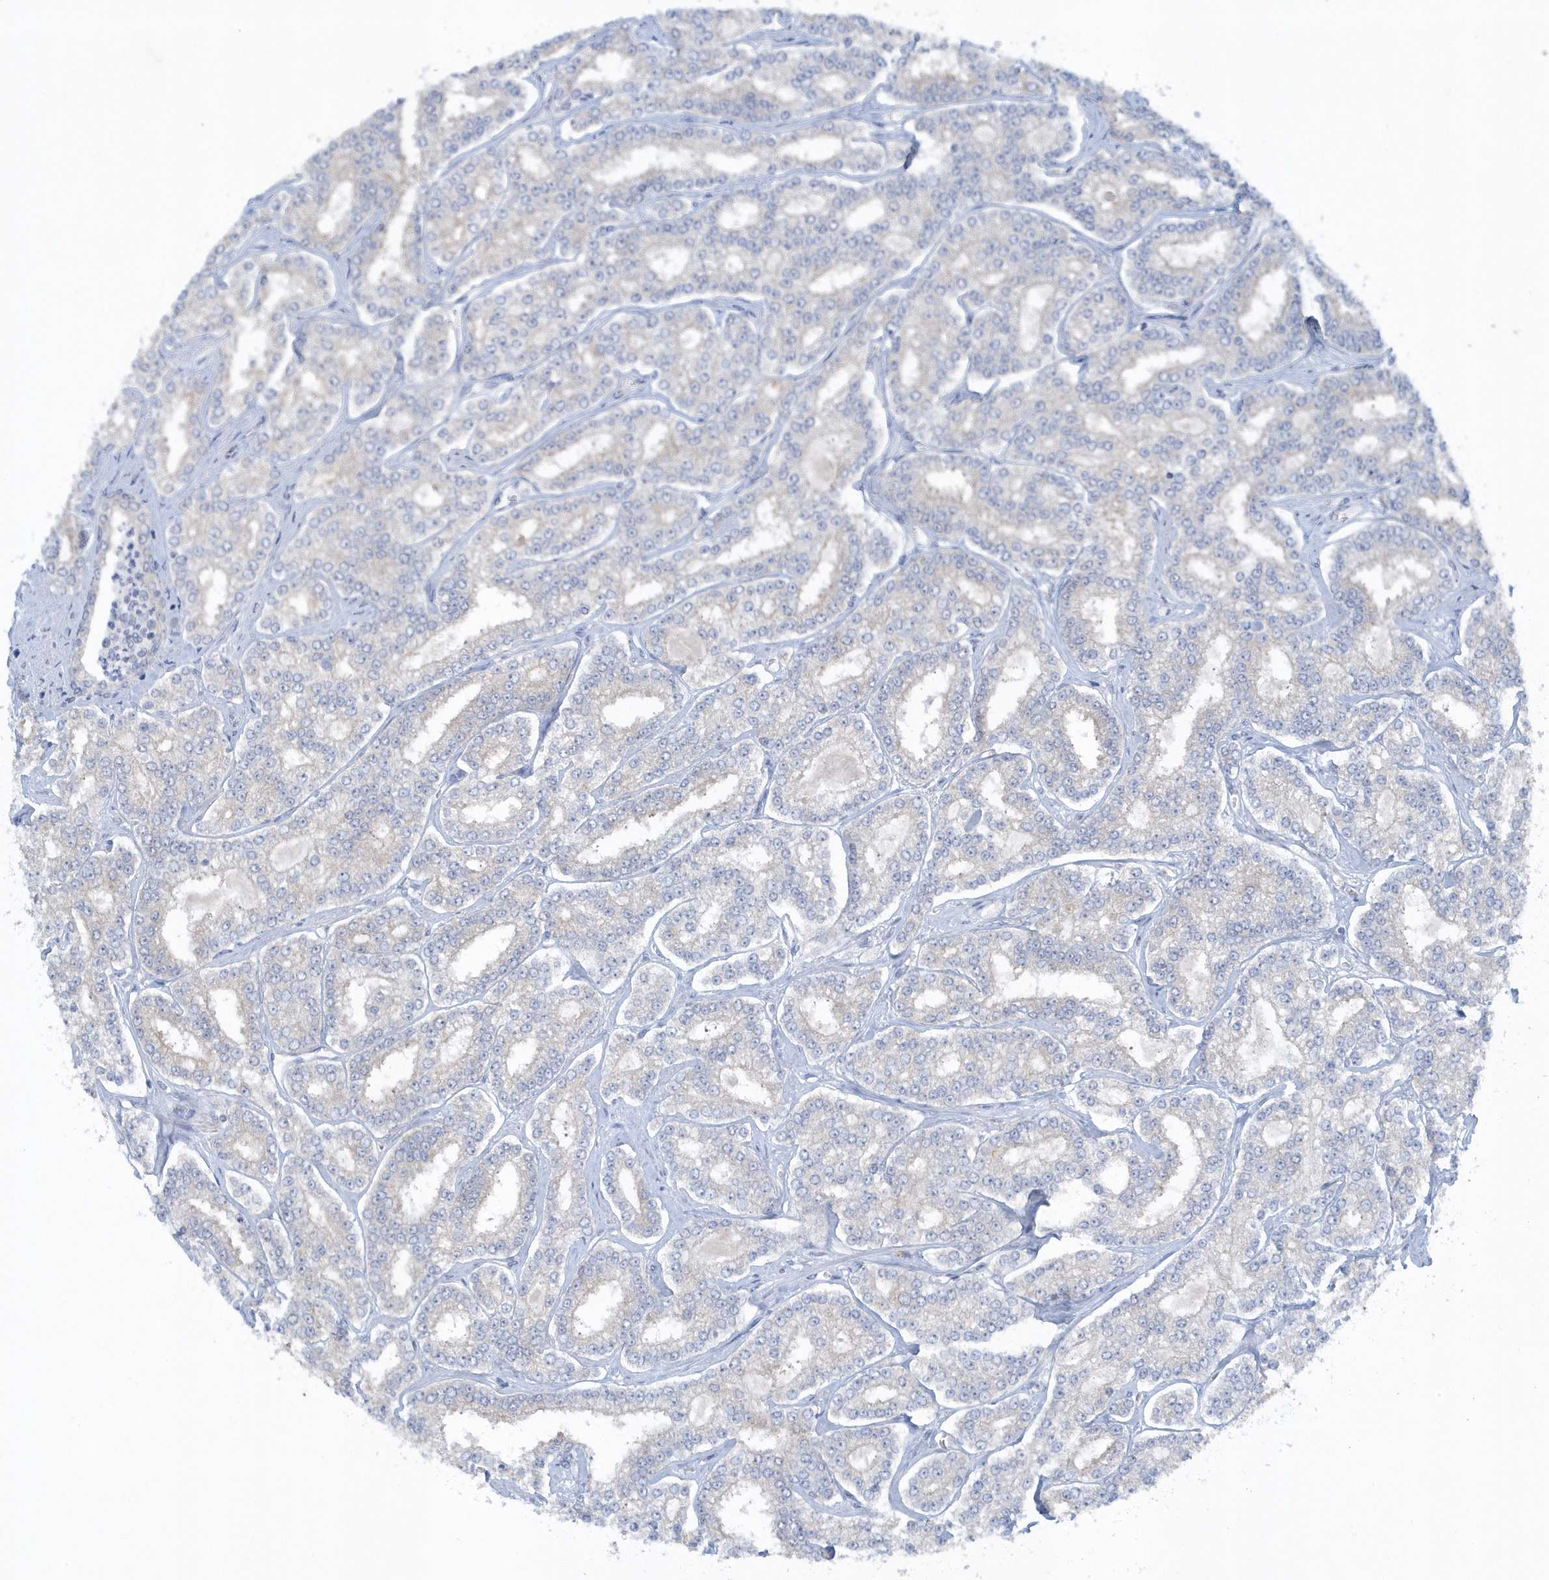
{"staining": {"intensity": "weak", "quantity": "<25%", "location": "cytoplasmic/membranous"}, "tissue": "prostate cancer", "cell_type": "Tumor cells", "image_type": "cancer", "snomed": [{"axis": "morphology", "description": "Normal tissue, NOS"}, {"axis": "morphology", "description": "Adenocarcinoma, High grade"}, {"axis": "topography", "description": "Prostate"}], "caption": "An image of human prostate high-grade adenocarcinoma is negative for staining in tumor cells. The staining was performed using DAB to visualize the protein expression in brown, while the nuclei were stained in blue with hematoxylin (Magnification: 20x).", "gene": "SCN3A", "patient": {"sex": "male", "age": 83}}